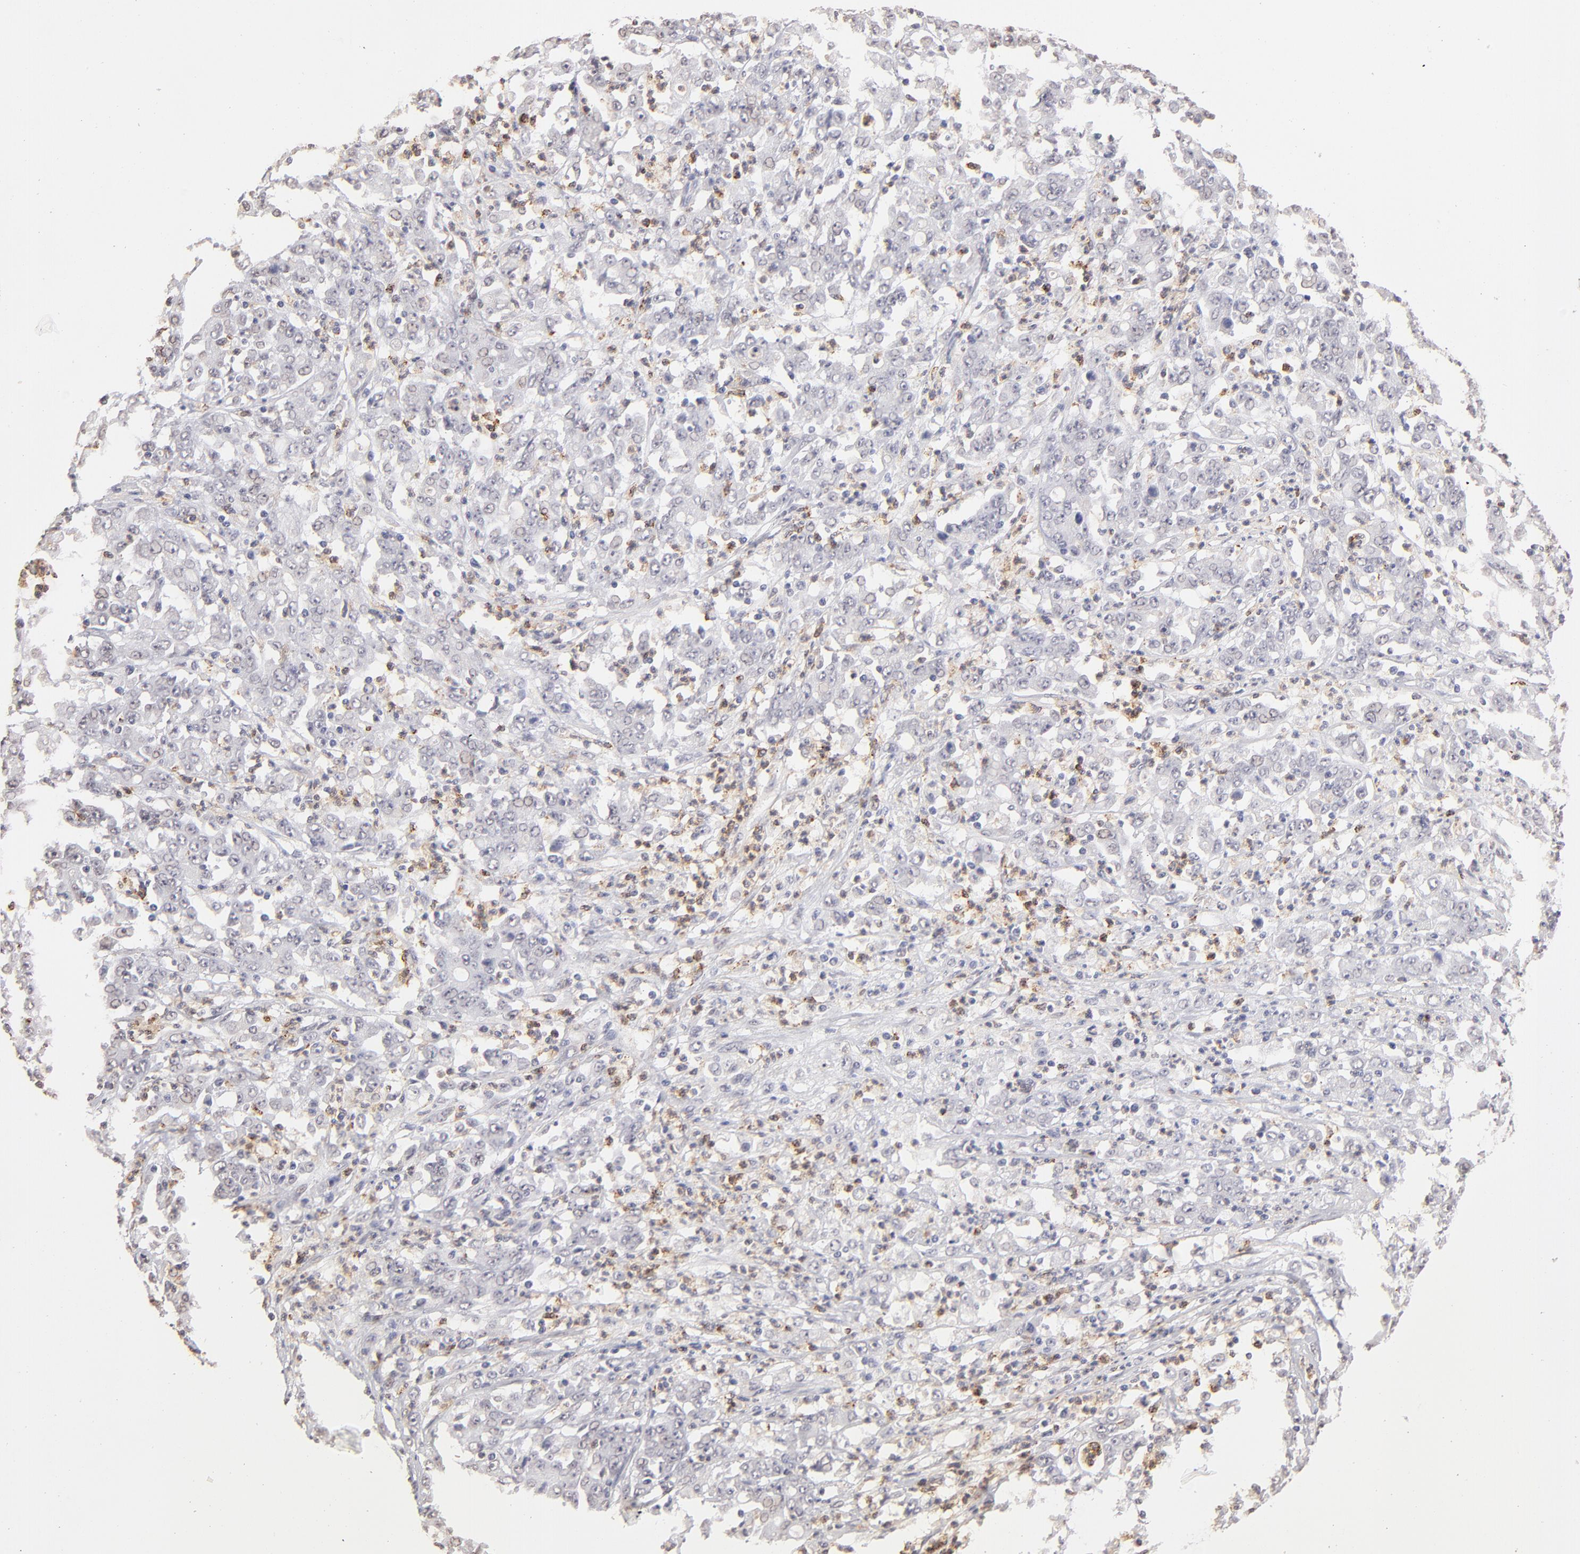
{"staining": {"intensity": "negative", "quantity": "none", "location": "none"}, "tissue": "stomach cancer", "cell_type": "Tumor cells", "image_type": "cancer", "snomed": [{"axis": "morphology", "description": "Adenocarcinoma, NOS"}, {"axis": "topography", "description": "Stomach, lower"}], "caption": "The photomicrograph shows no significant expression in tumor cells of adenocarcinoma (stomach). (DAB (3,3'-diaminobenzidine) immunohistochemistry (IHC), high magnification).", "gene": "MGAM", "patient": {"sex": "female", "age": 71}}